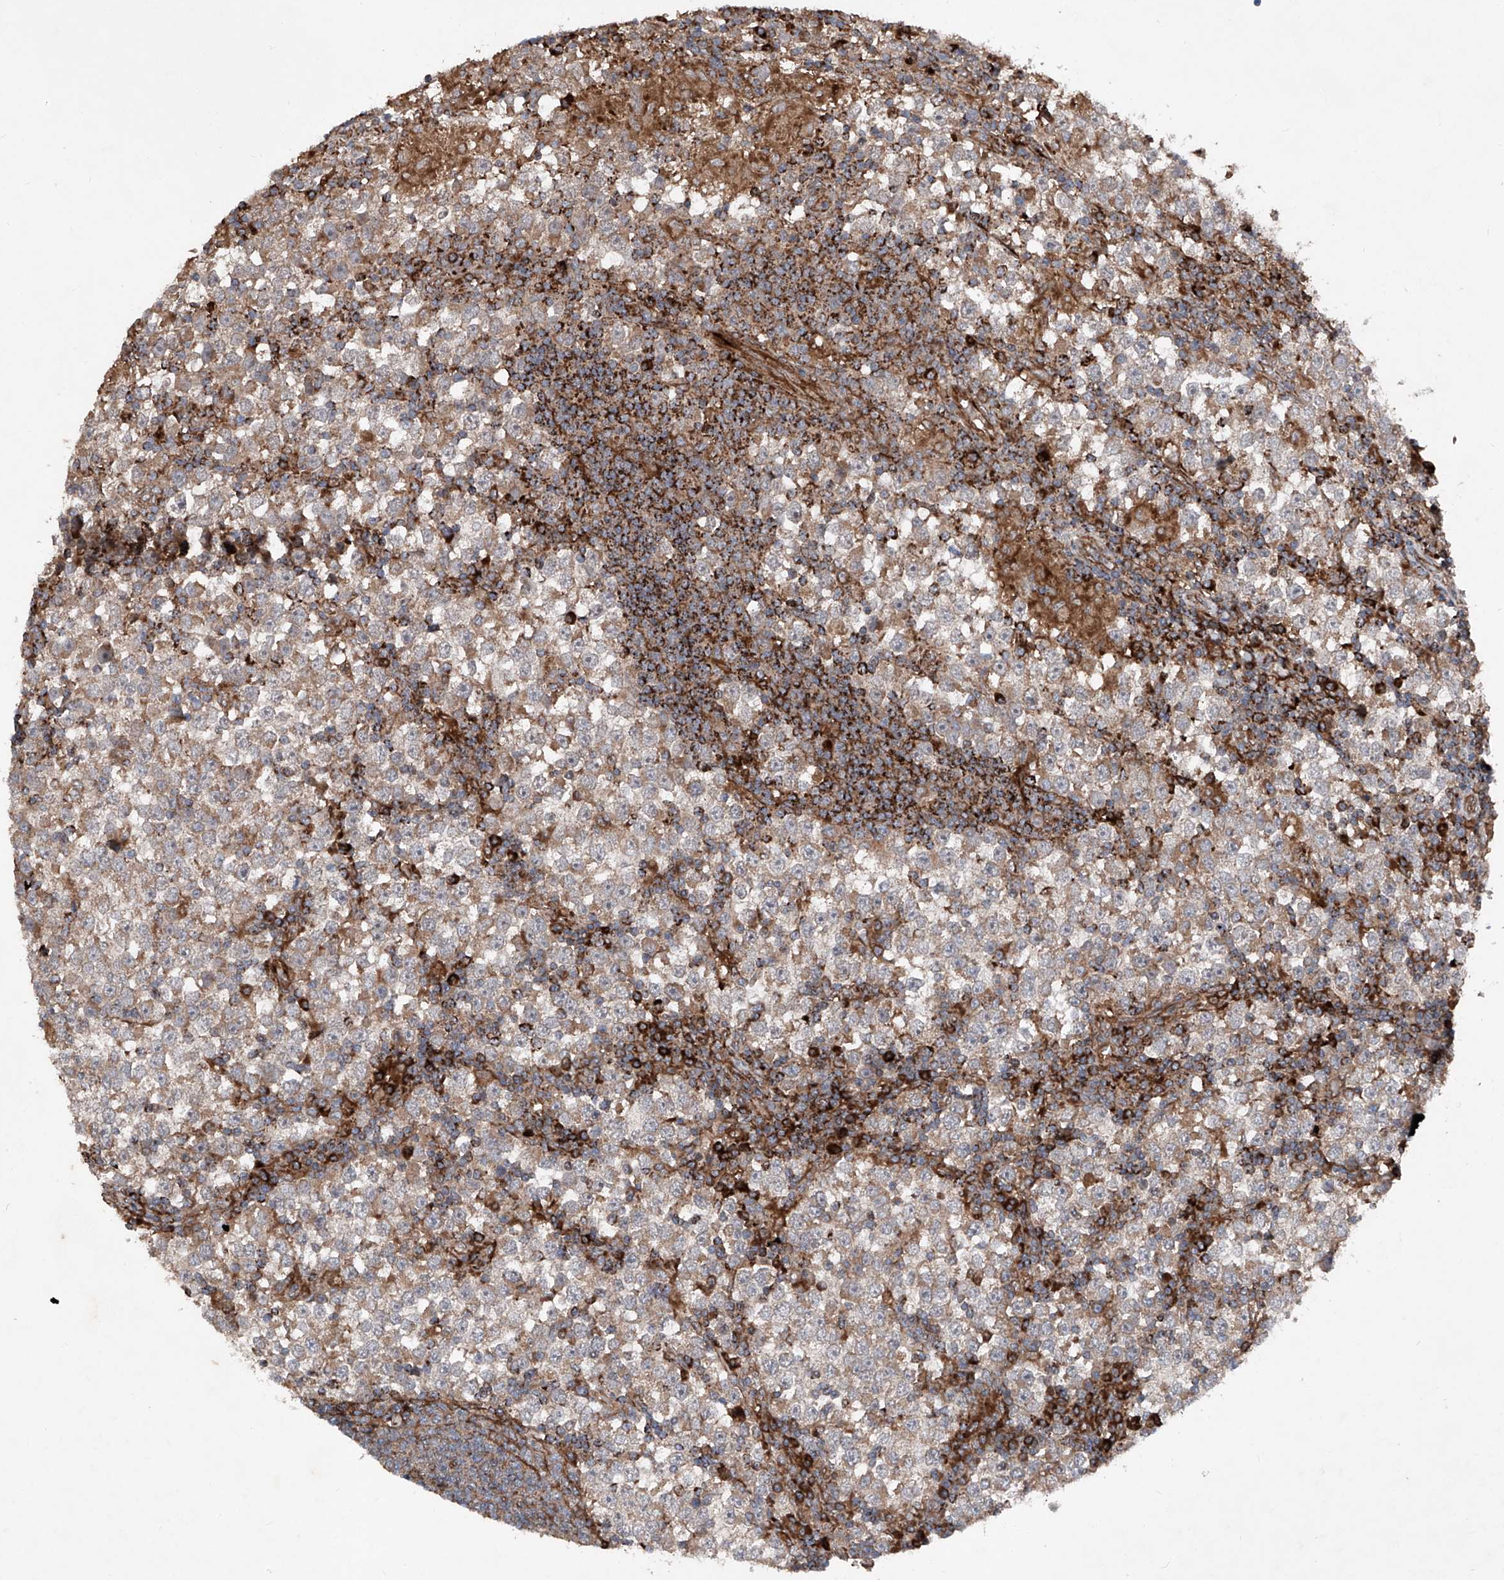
{"staining": {"intensity": "weak", "quantity": ">75%", "location": "cytoplasmic/membranous"}, "tissue": "testis cancer", "cell_type": "Tumor cells", "image_type": "cancer", "snomed": [{"axis": "morphology", "description": "Seminoma, NOS"}, {"axis": "topography", "description": "Testis"}], "caption": "Human testis cancer (seminoma) stained for a protein (brown) demonstrates weak cytoplasmic/membranous positive staining in about >75% of tumor cells.", "gene": "DAD1", "patient": {"sex": "male", "age": 65}}